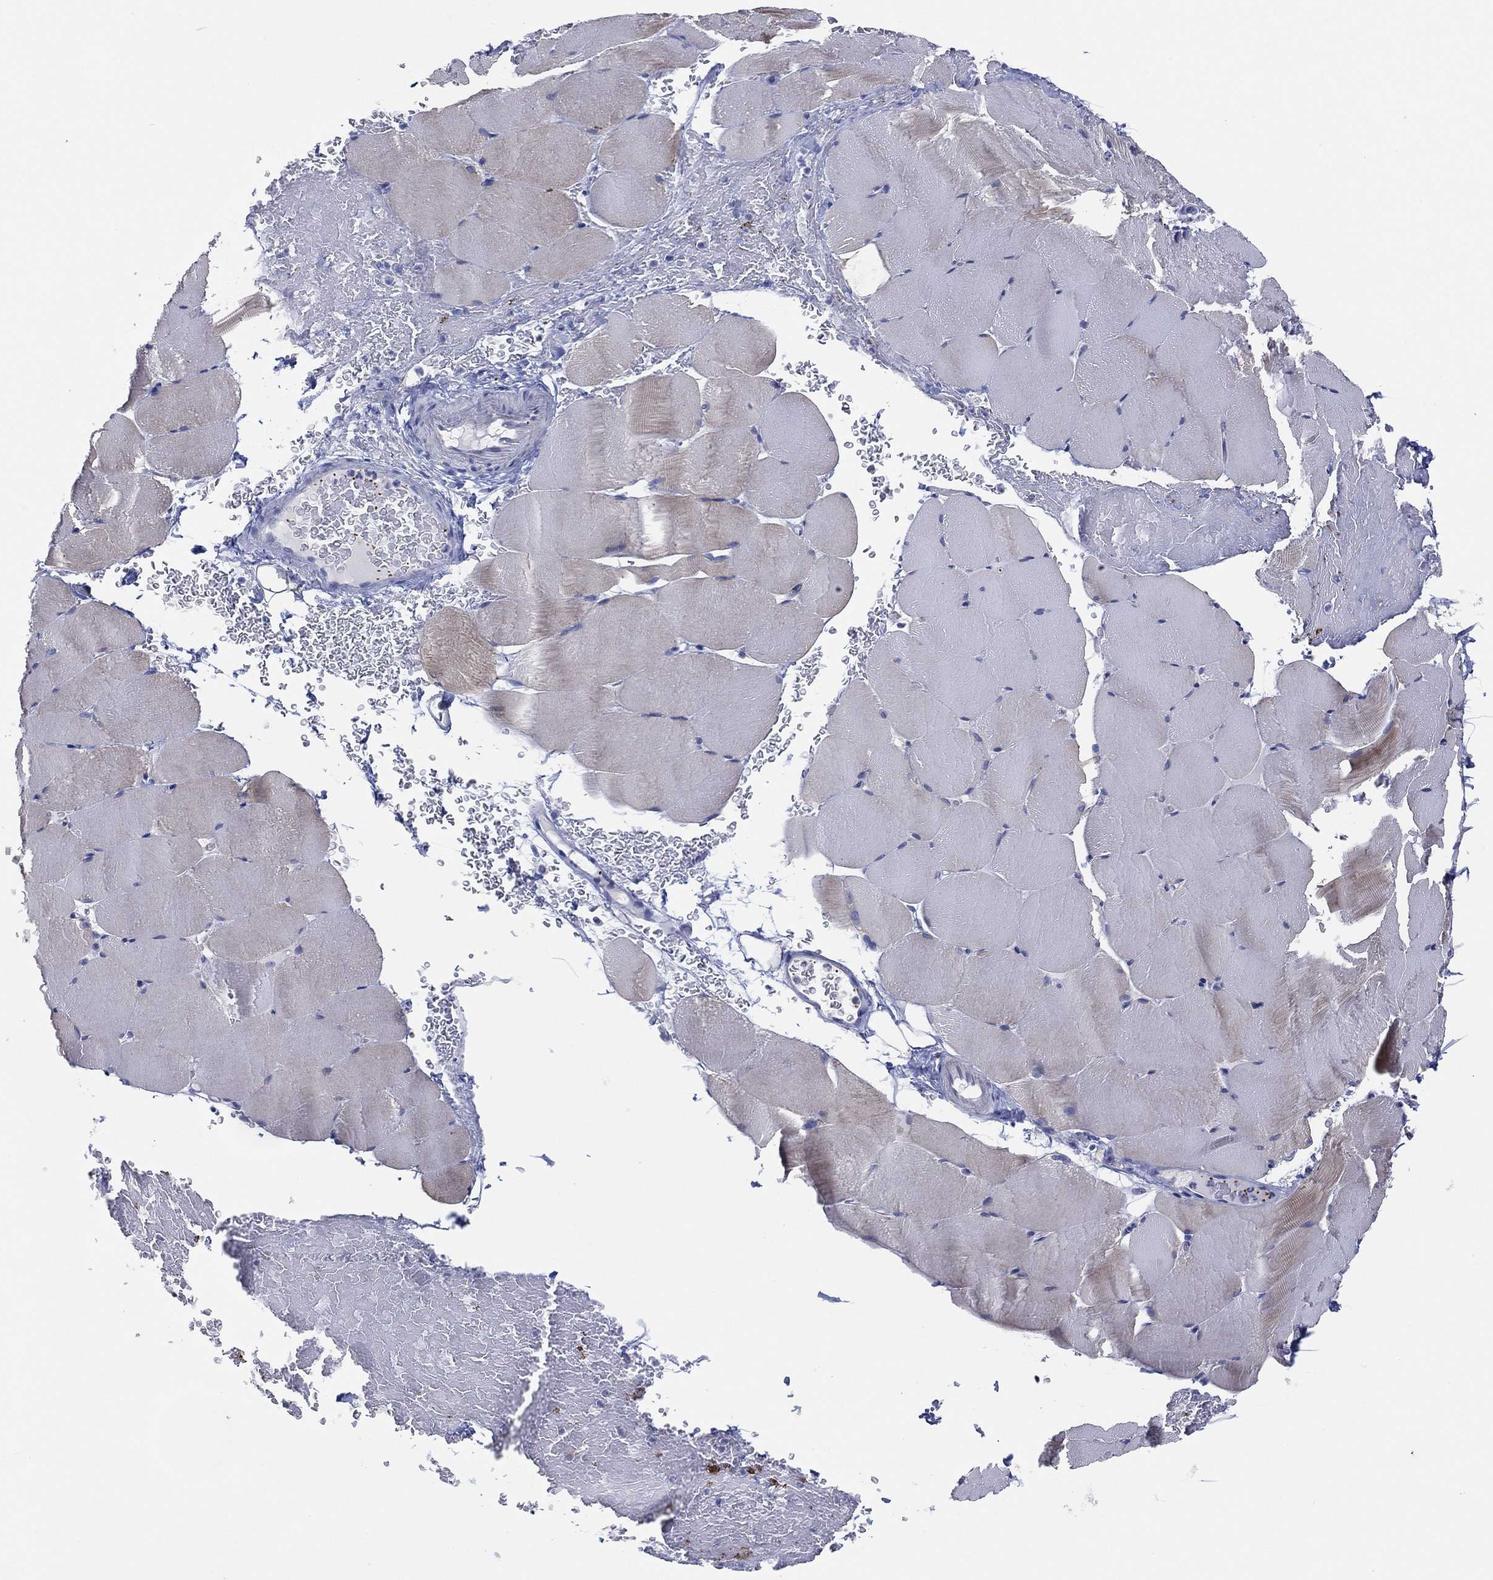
{"staining": {"intensity": "negative", "quantity": "none", "location": "none"}, "tissue": "skeletal muscle", "cell_type": "Myocytes", "image_type": "normal", "snomed": [{"axis": "morphology", "description": "Normal tissue, NOS"}, {"axis": "topography", "description": "Skeletal muscle"}], "caption": "A high-resolution micrograph shows IHC staining of unremarkable skeletal muscle, which exhibits no significant expression in myocytes.", "gene": "TMEM40", "patient": {"sex": "female", "age": 37}}